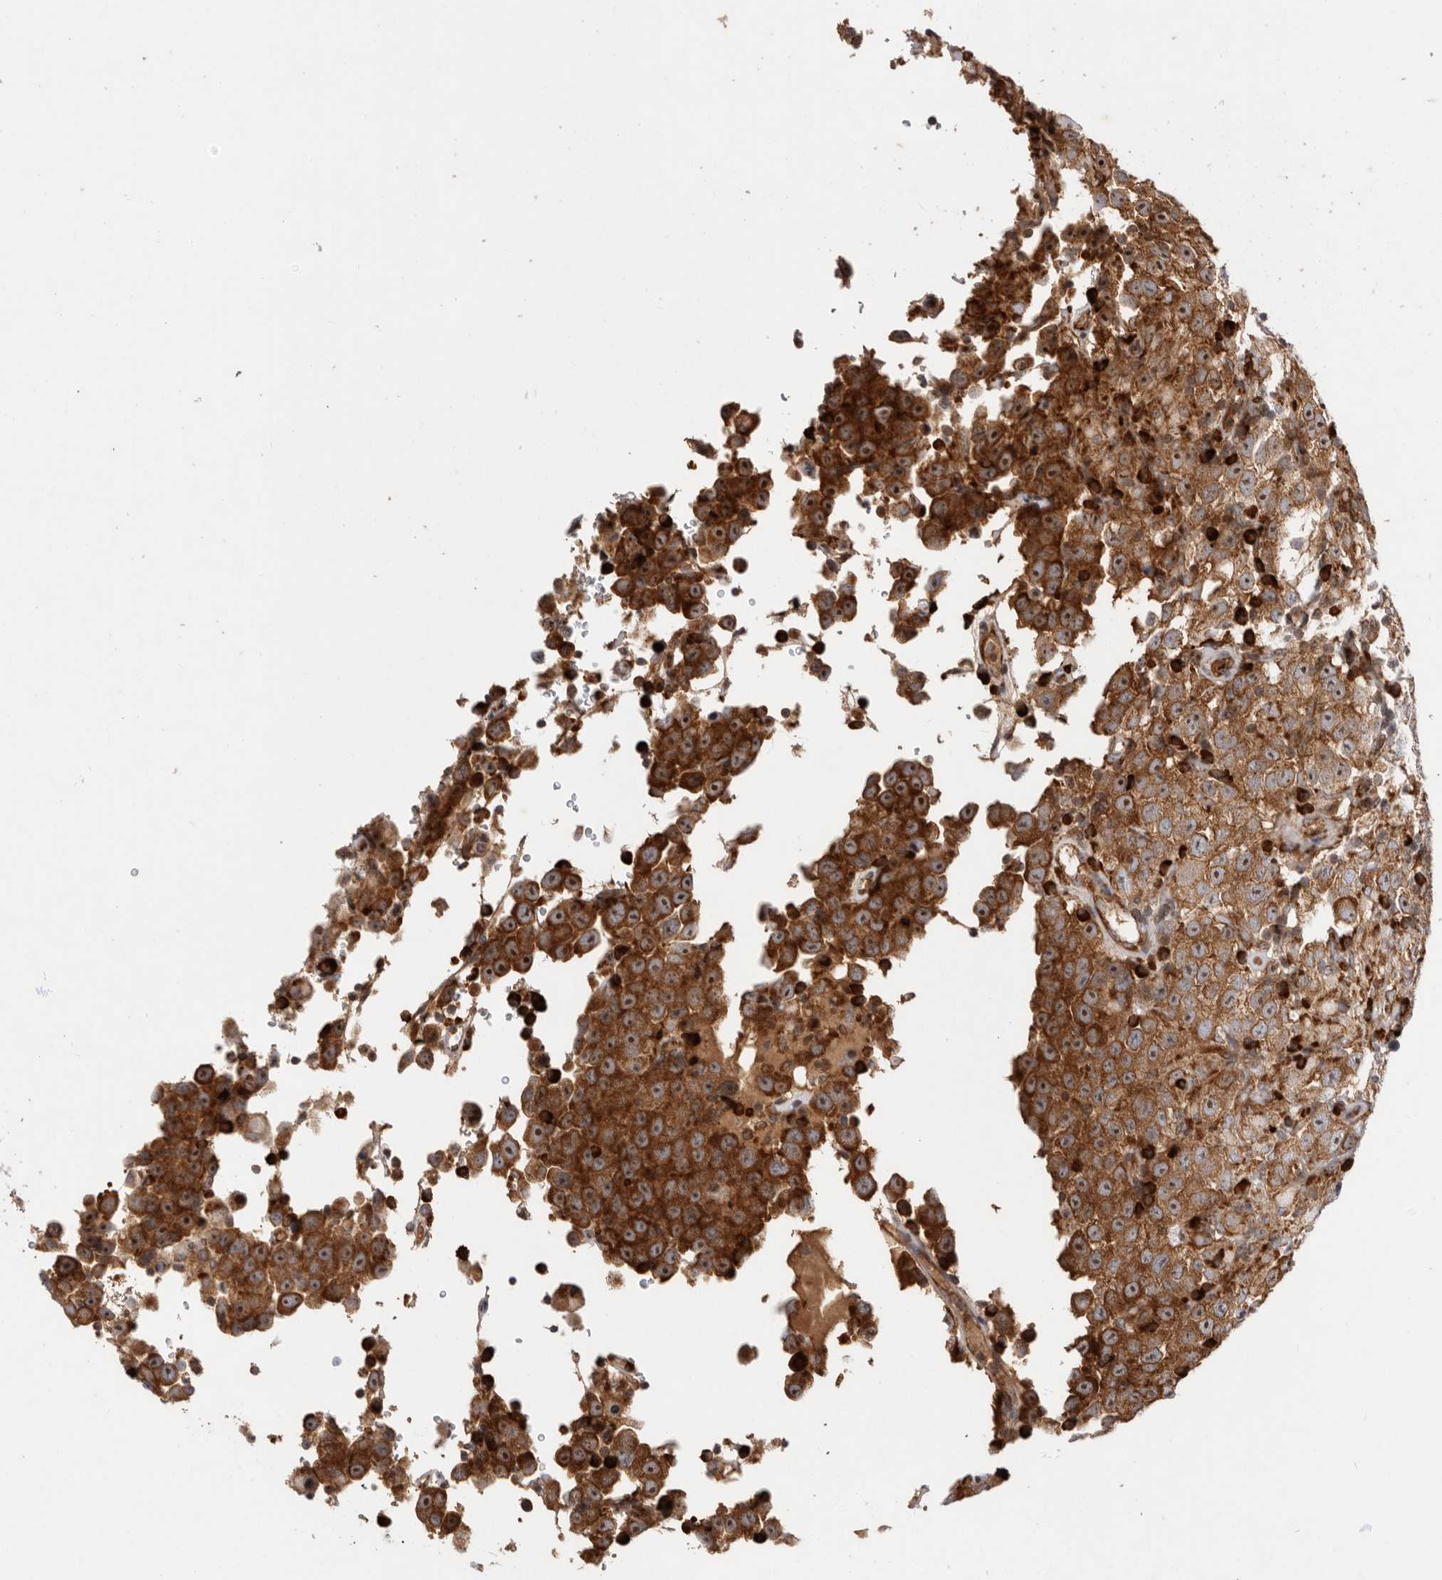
{"staining": {"intensity": "moderate", "quantity": ">75%", "location": "cytoplasmic/membranous,nuclear"}, "tissue": "testis cancer", "cell_type": "Tumor cells", "image_type": "cancer", "snomed": [{"axis": "morphology", "description": "Seminoma, NOS"}, {"axis": "topography", "description": "Testis"}], "caption": "Immunohistochemical staining of human testis cancer (seminoma) shows moderate cytoplasmic/membranous and nuclear protein expression in about >75% of tumor cells.", "gene": "FZD3", "patient": {"sex": "male", "age": 41}}